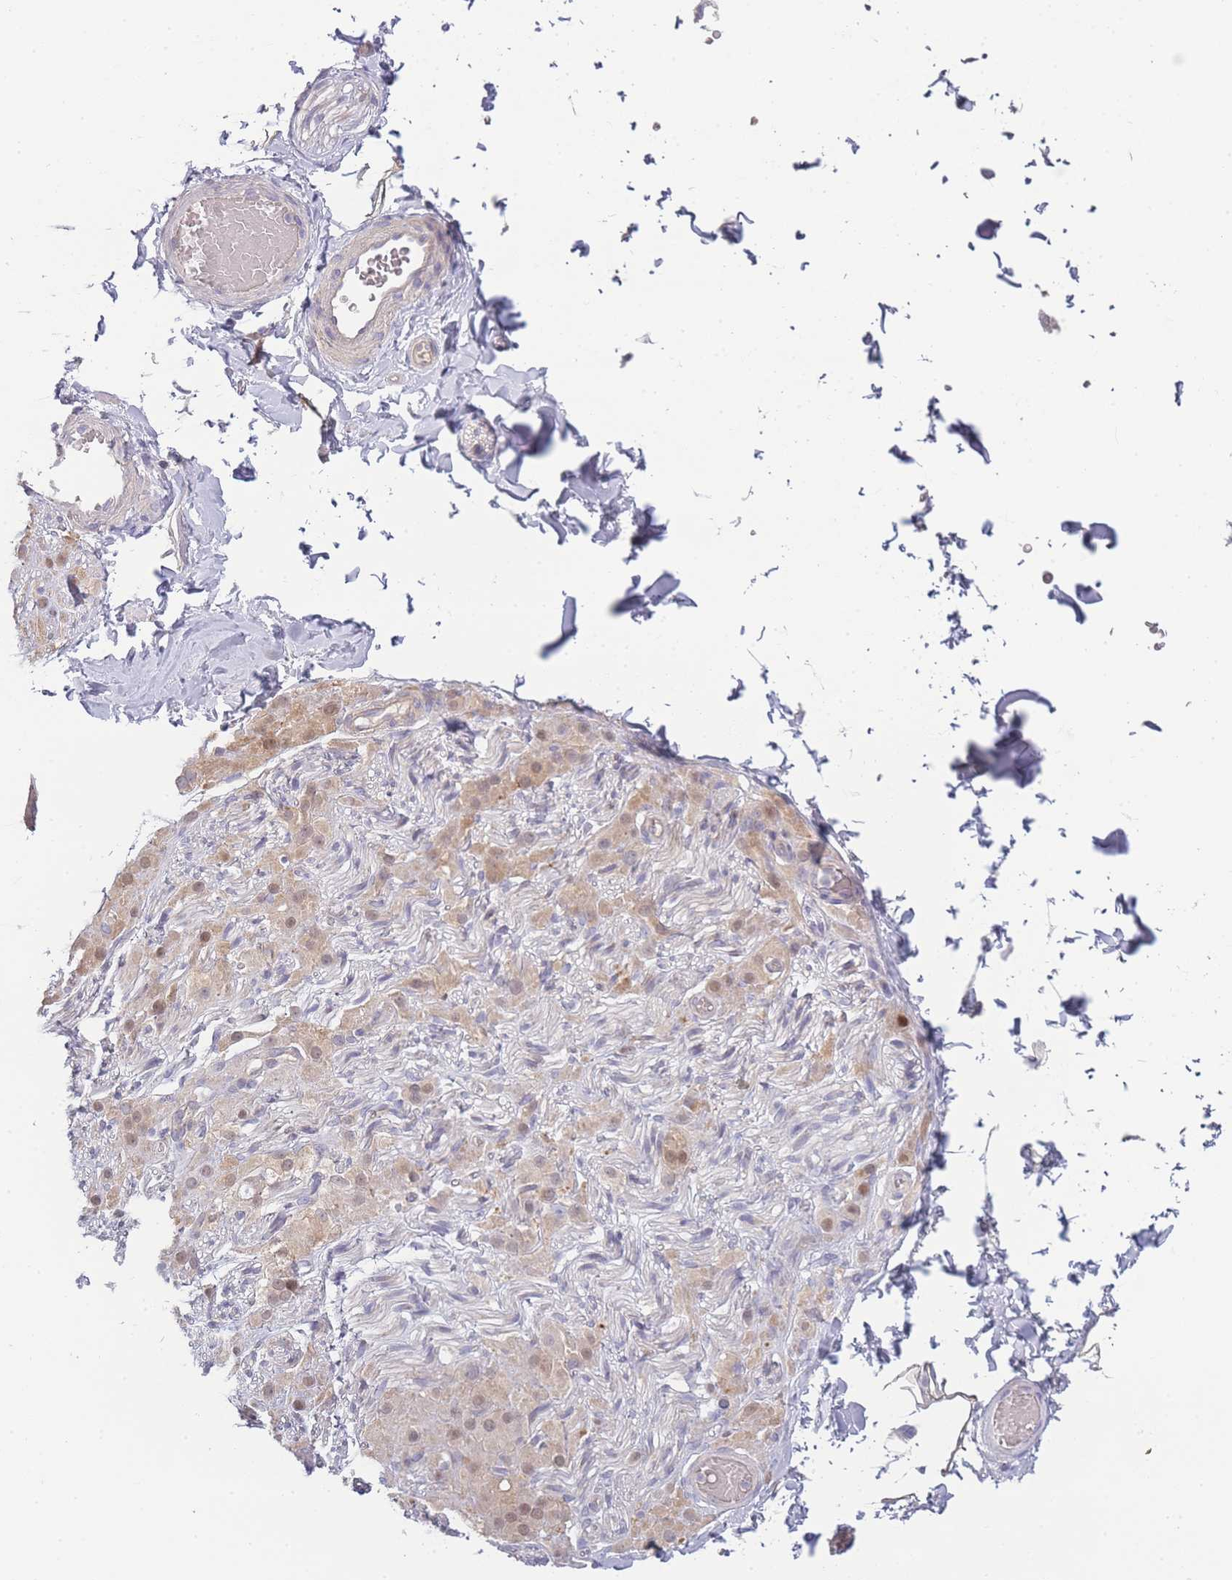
{"staining": {"intensity": "negative", "quantity": "none", "location": "none"}, "tissue": "adipose tissue", "cell_type": "Adipocytes", "image_type": "normal", "snomed": [{"axis": "morphology", "description": "Normal tissue, NOS"}, {"axis": "topography", "description": "Soft tissue"}, {"axis": "topography", "description": "Vascular tissue"}, {"axis": "topography", "description": "Peripheral nerve tissue"}], "caption": "Immunohistochemistry (IHC) micrograph of normal adipose tissue stained for a protein (brown), which exhibits no expression in adipocytes.", "gene": "SPHKAP", "patient": {"sex": "male", "age": 32}}